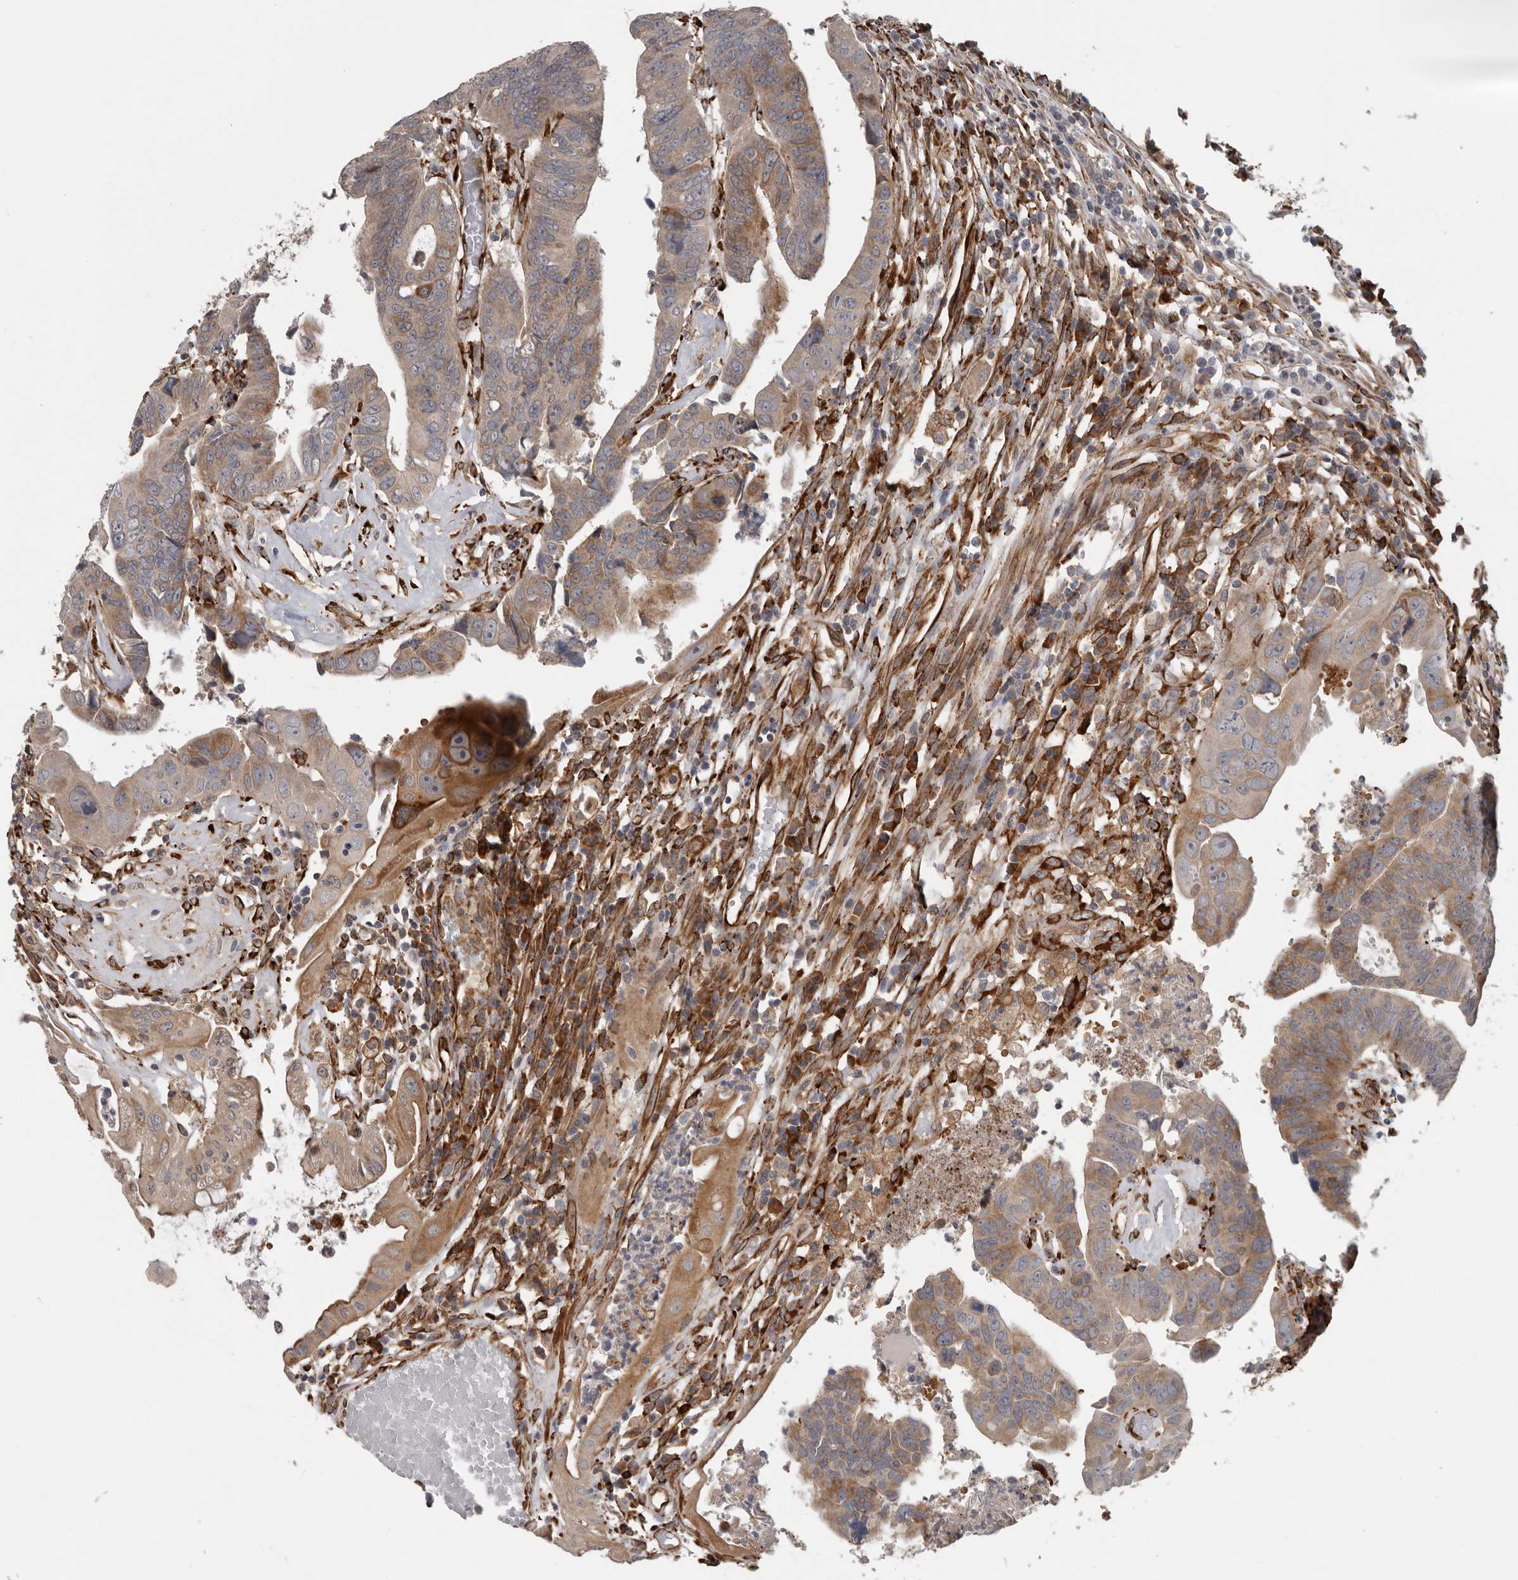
{"staining": {"intensity": "weak", "quantity": ">75%", "location": "cytoplasmic/membranous"}, "tissue": "colorectal cancer", "cell_type": "Tumor cells", "image_type": "cancer", "snomed": [{"axis": "morphology", "description": "Adenocarcinoma, NOS"}, {"axis": "topography", "description": "Rectum"}], "caption": "Adenocarcinoma (colorectal) was stained to show a protein in brown. There is low levels of weak cytoplasmic/membranous expression in approximately >75% of tumor cells.", "gene": "CEP350", "patient": {"sex": "female", "age": 65}}